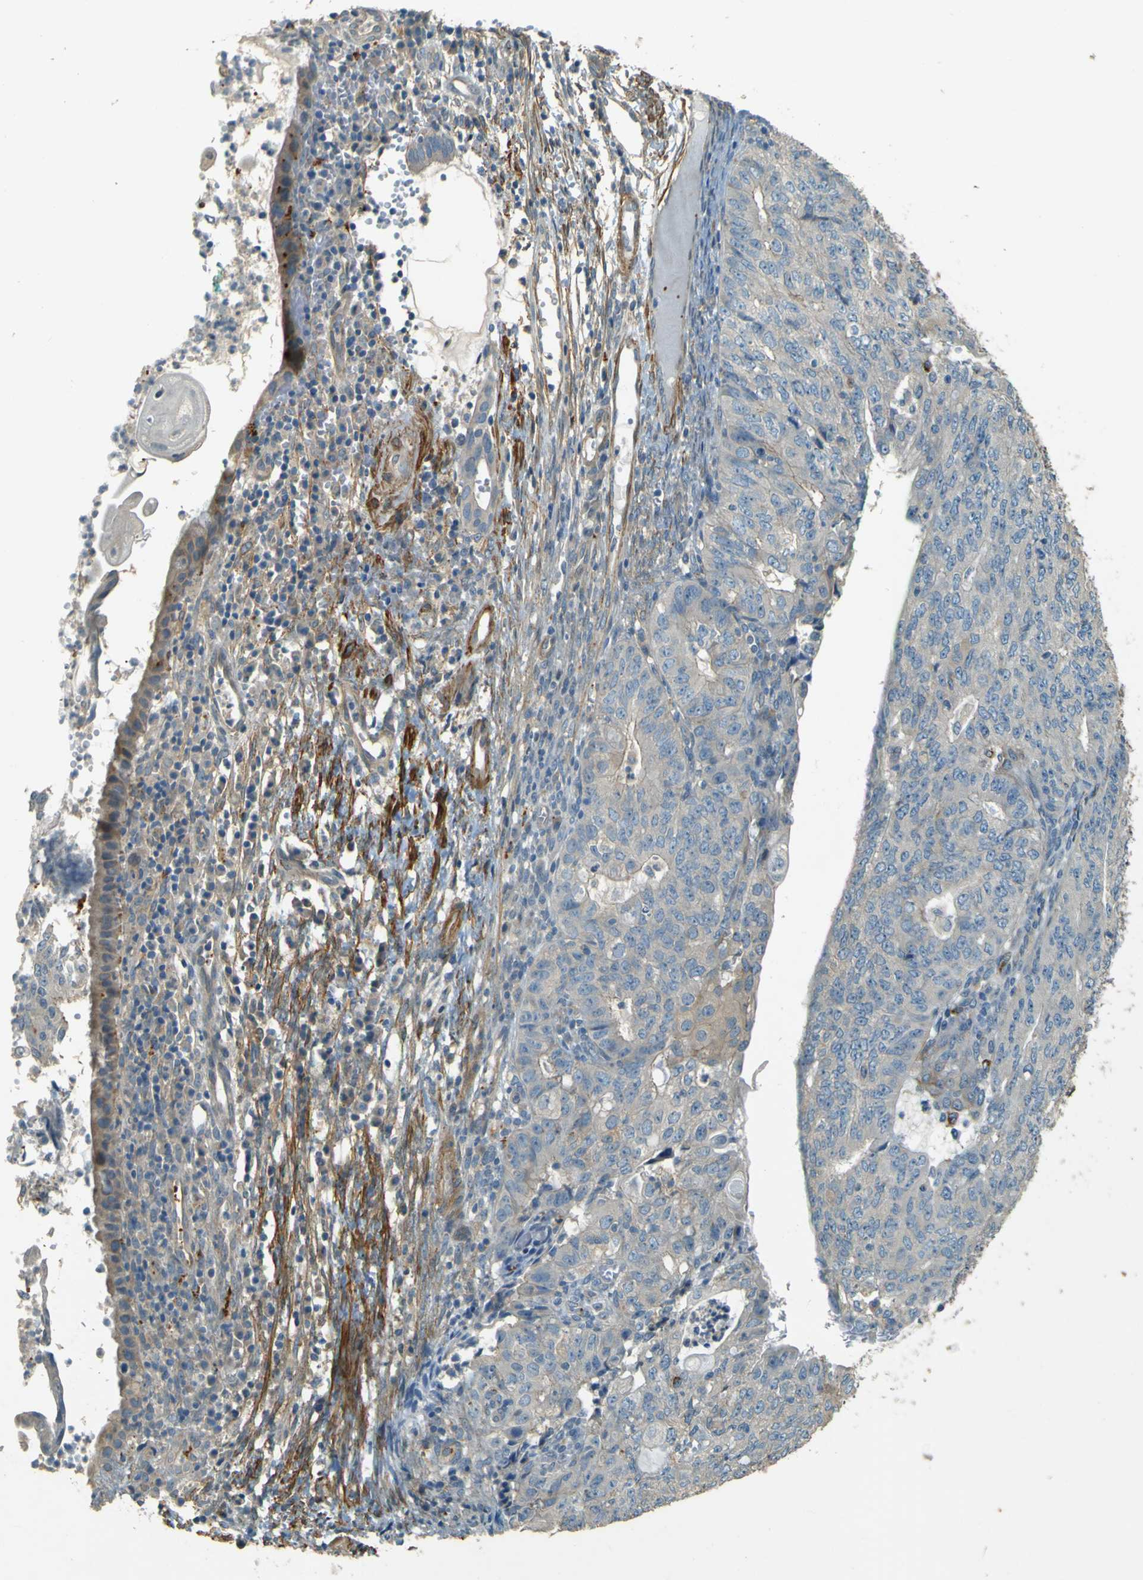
{"staining": {"intensity": "weak", "quantity": "<25%", "location": "cytoplasmic/membranous"}, "tissue": "endometrial cancer", "cell_type": "Tumor cells", "image_type": "cancer", "snomed": [{"axis": "morphology", "description": "Adenocarcinoma, NOS"}, {"axis": "topography", "description": "Endometrium"}], "caption": "An IHC micrograph of adenocarcinoma (endometrial) is shown. There is no staining in tumor cells of adenocarcinoma (endometrial). Nuclei are stained in blue.", "gene": "NEXN", "patient": {"sex": "female", "age": 32}}